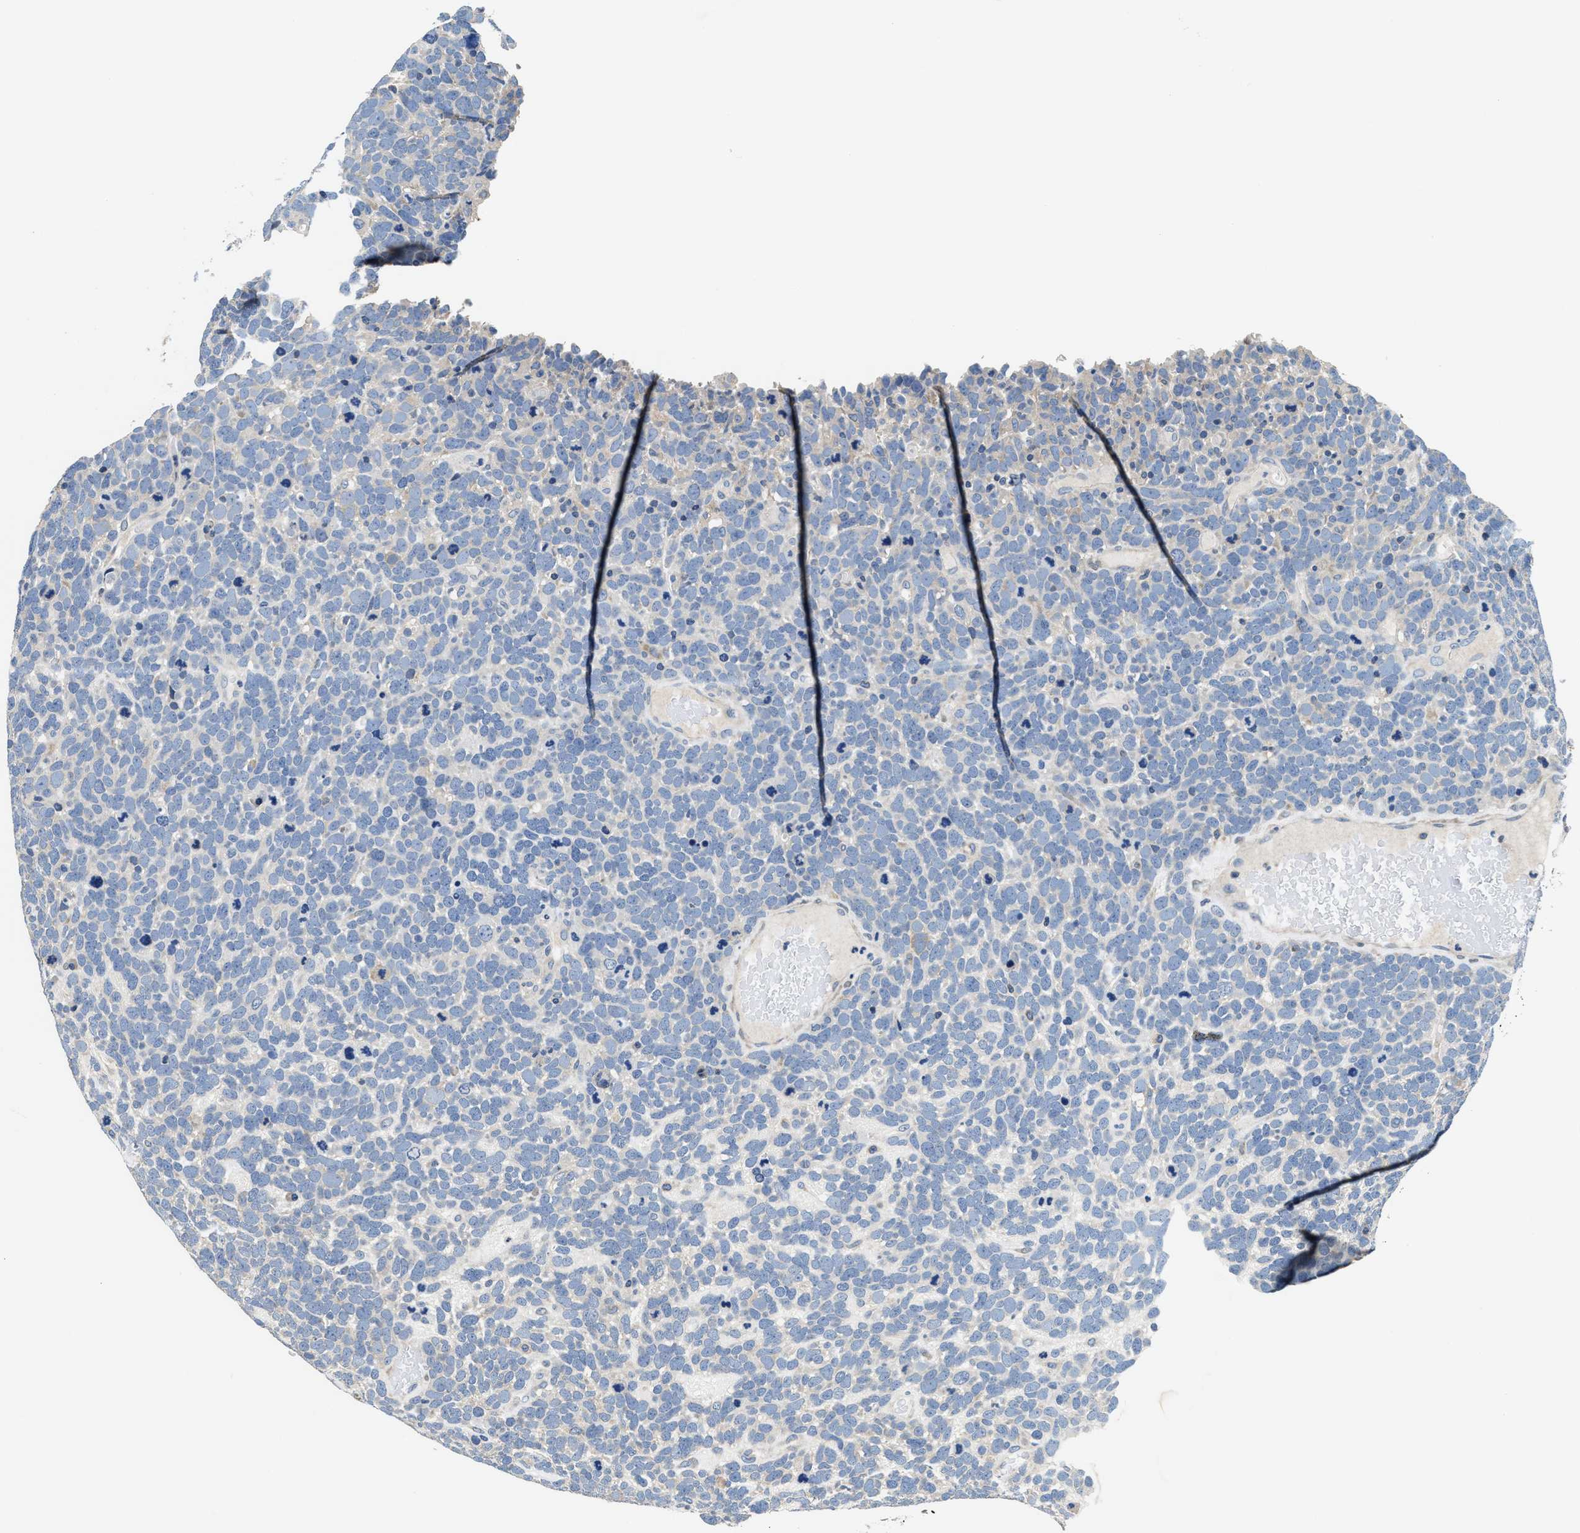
{"staining": {"intensity": "negative", "quantity": "none", "location": "none"}, "tissue": "urothelial cancer", "cell_type": "Tumor cells", "image_type": "cancer", "snomed": [{"axis": "morphology", "description": "Urothelial carcinoma, High grade"}, {"axis": "topography", "description": "Urinary bladder"}], "caption": "DAB immunohistochemical staining of urothelial carcinoma (high-grade) exhibits no significant positivity in tumor cells.", "gene": "ANKIB1", "patient": {"sex": "female", "age": 82}}